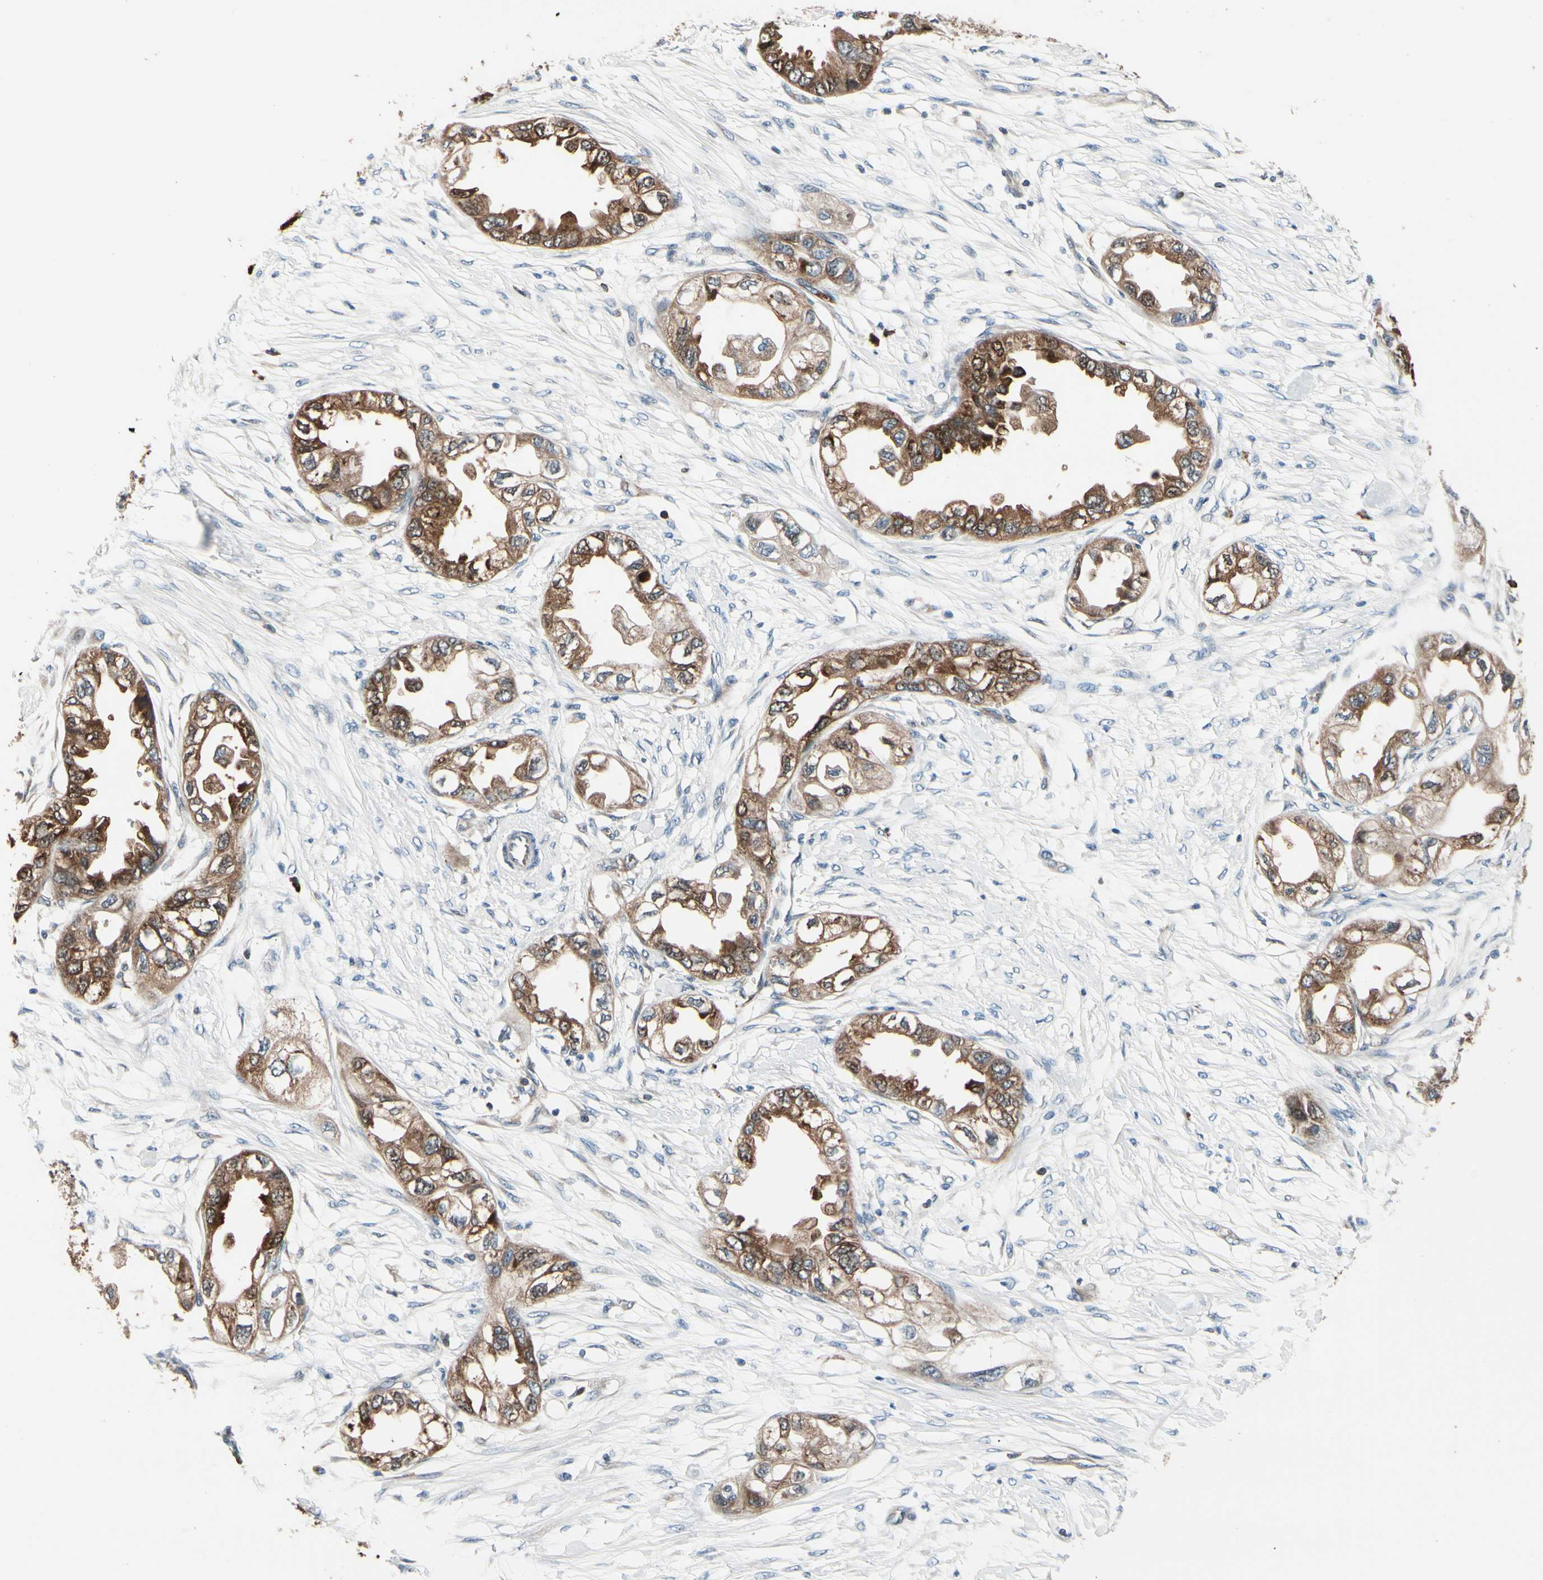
{"staining": {"intensity": "strong", "quantity": "25%-75%", "location": "cytoplasmic/membranous"}, "tissue": "endometrial cancer", "cell_type": "Tumor cells", "image_type": "cancer", "snomed": [{"axis": "morphology", "description": "Adenocarcinoma, NOS"}, {"axis": "topography", "description": "Endometrium"}], "caption": "This is a photomicrograph of IHC staining of adenocarcinoma (endometrial), which shows strong expression in the cytoplasmic/membranous of tumor cells.", "gene": "PRDX2", "patient": {"sex": "female", "age": 67}}